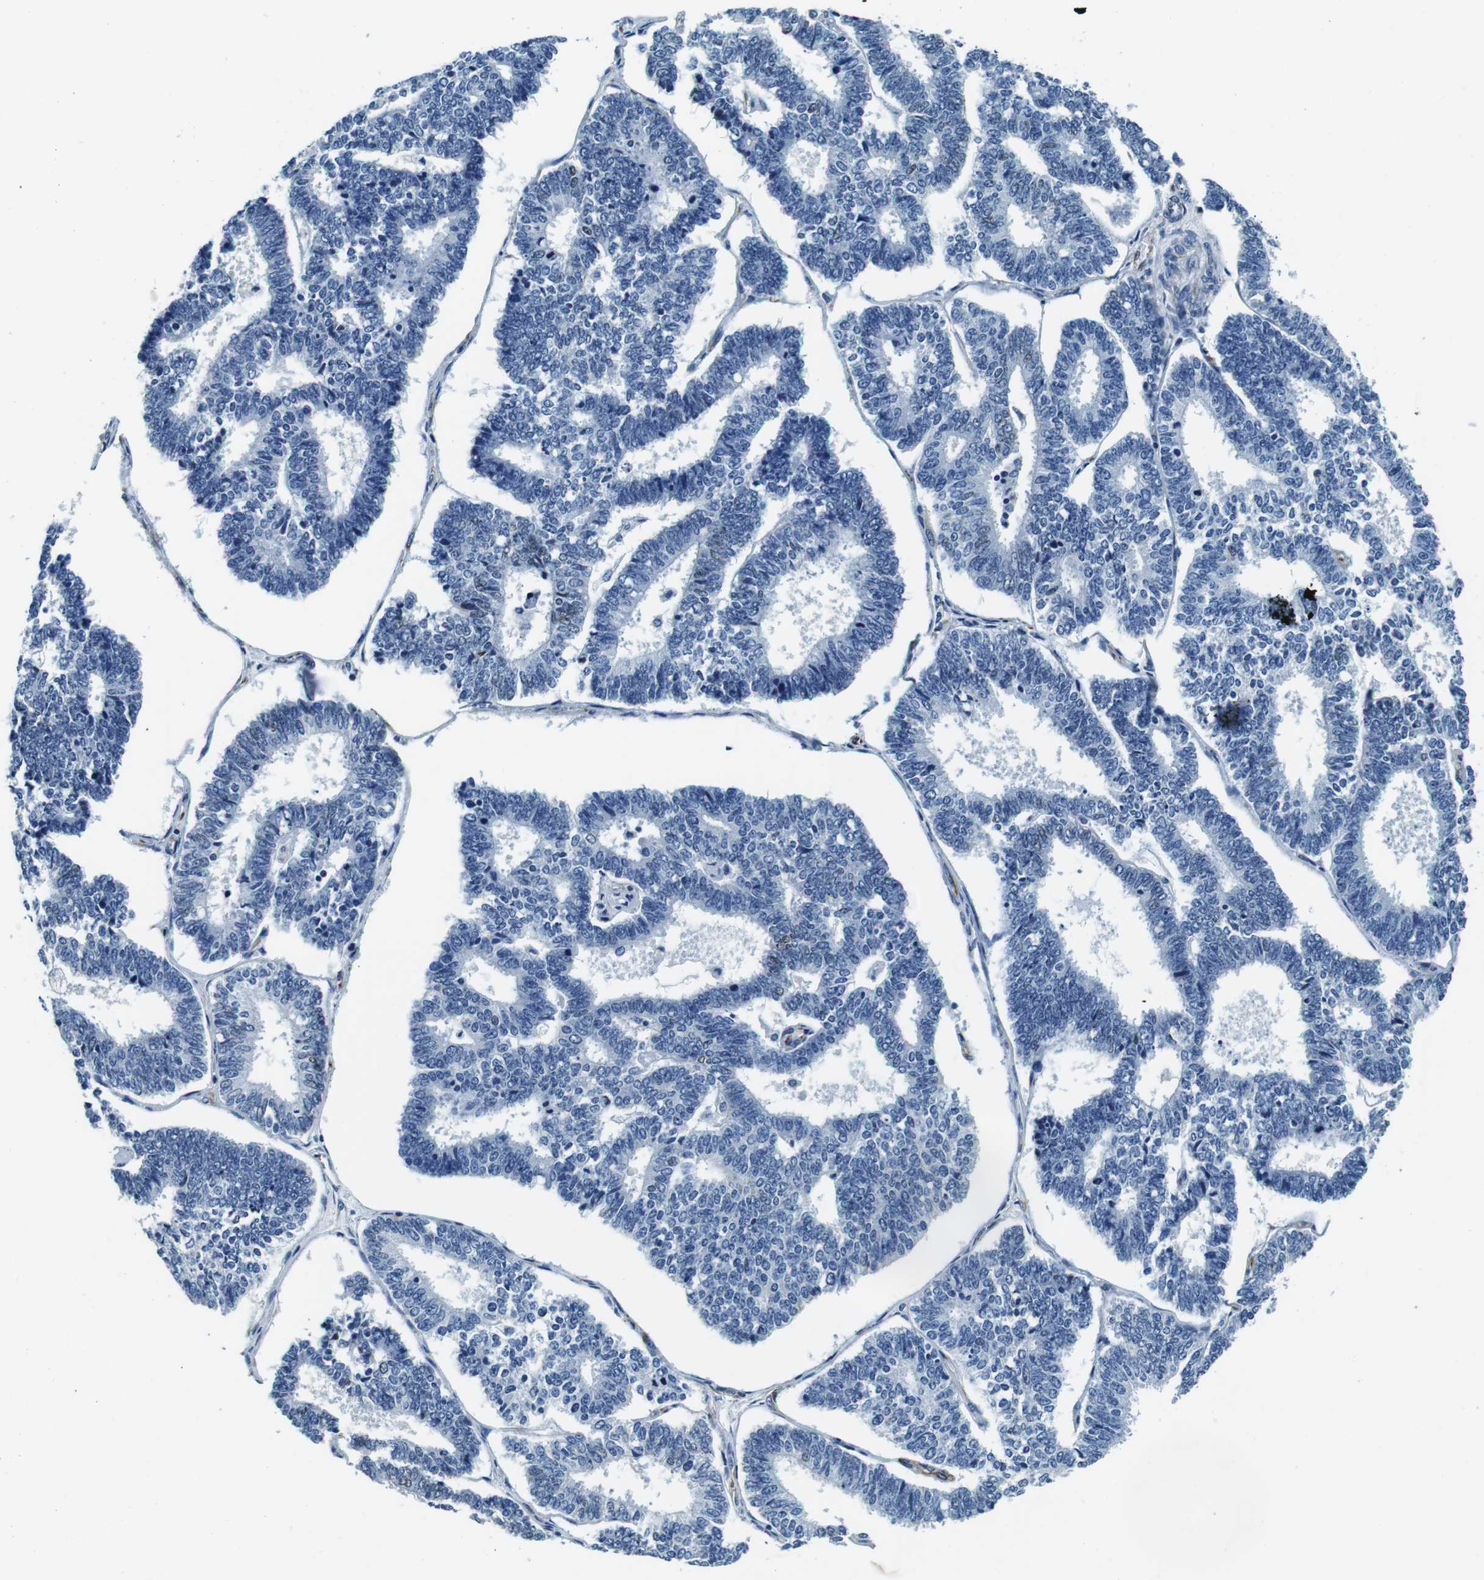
{"staining": {"intensity": "negative", "quantity": "none", "location": "none"}, "tissue": "endometrial cancer", "cell_type": "Tumor cells", "image_type": "cancer", "snomed": [{"axis": "morphology", "description": "Adenocarcinoma, NOS"}, {"axis": "topography", "description": "Endometrium"}], "caption": "Immunohistochemical staining of human endometrial cancer exhibits no significant expression in tumor cells. Brightfield microscopy of immunohistochemistry (IHC) stained with DAB (brown) and hematoxylin (blue), captured at high magnification.", "gene": "GJE1", "patient": {"sex": "female", "age": 70}}